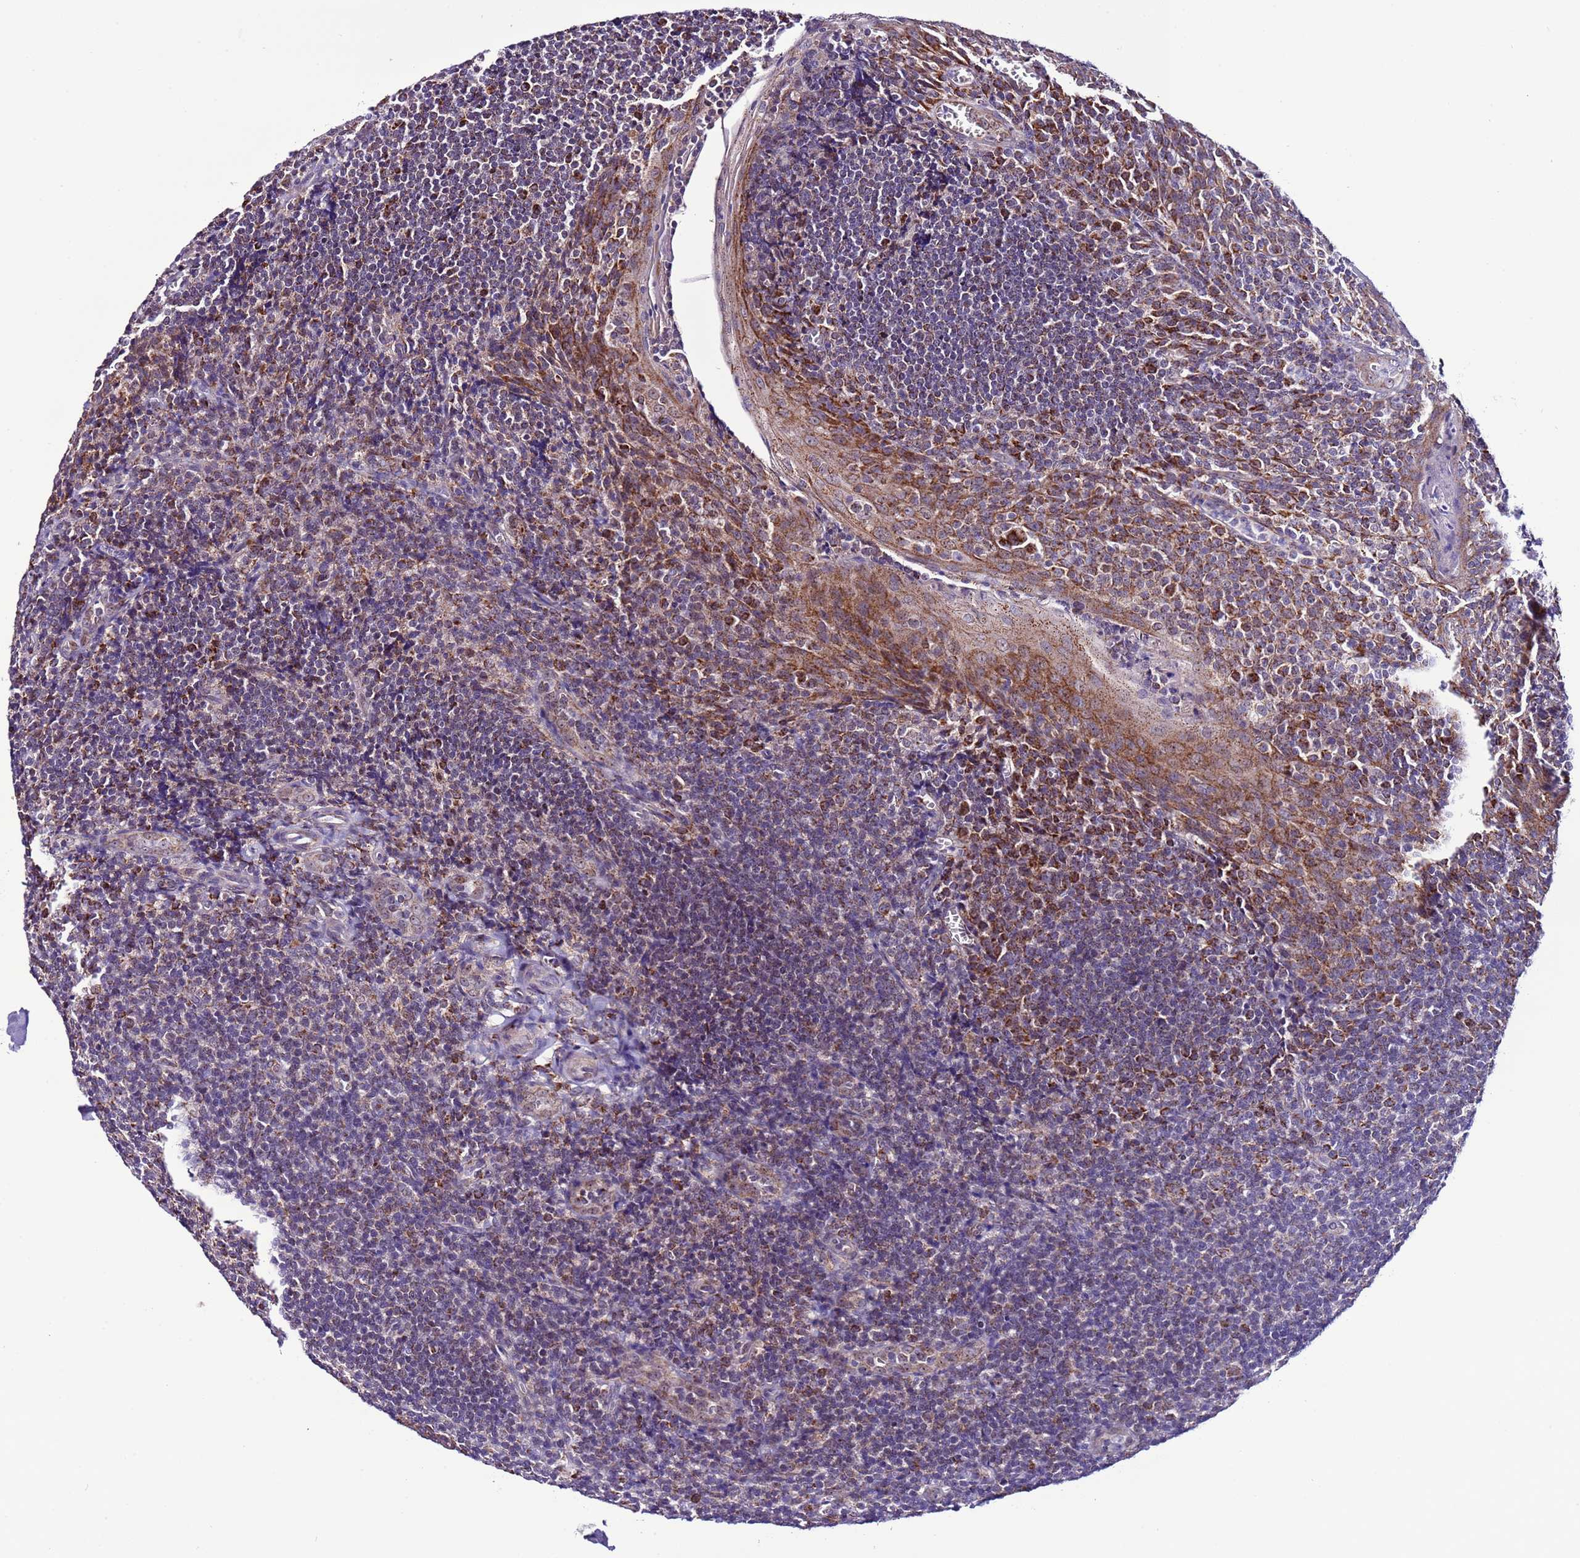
{"staining": {"intensity": "moderate", "quantity": "<25%", "location": "cytoplasmic/membranous"}, "tissue": "tonsil", "cell_type": "Germinal center cells", "image_type": "normal", "snomed": [{"axis": "morphology", "description": "Normal tissue, NOS"}, {"axis": "topography", "description": "Tonsil"}], "caption": "Germinal center cells show moderate cytoplasmic/membranous expression in about <25% of cells in unremarkable tonsil.", "gene": "UEVLD", "patient": {"sex": "male", "age": 27}}